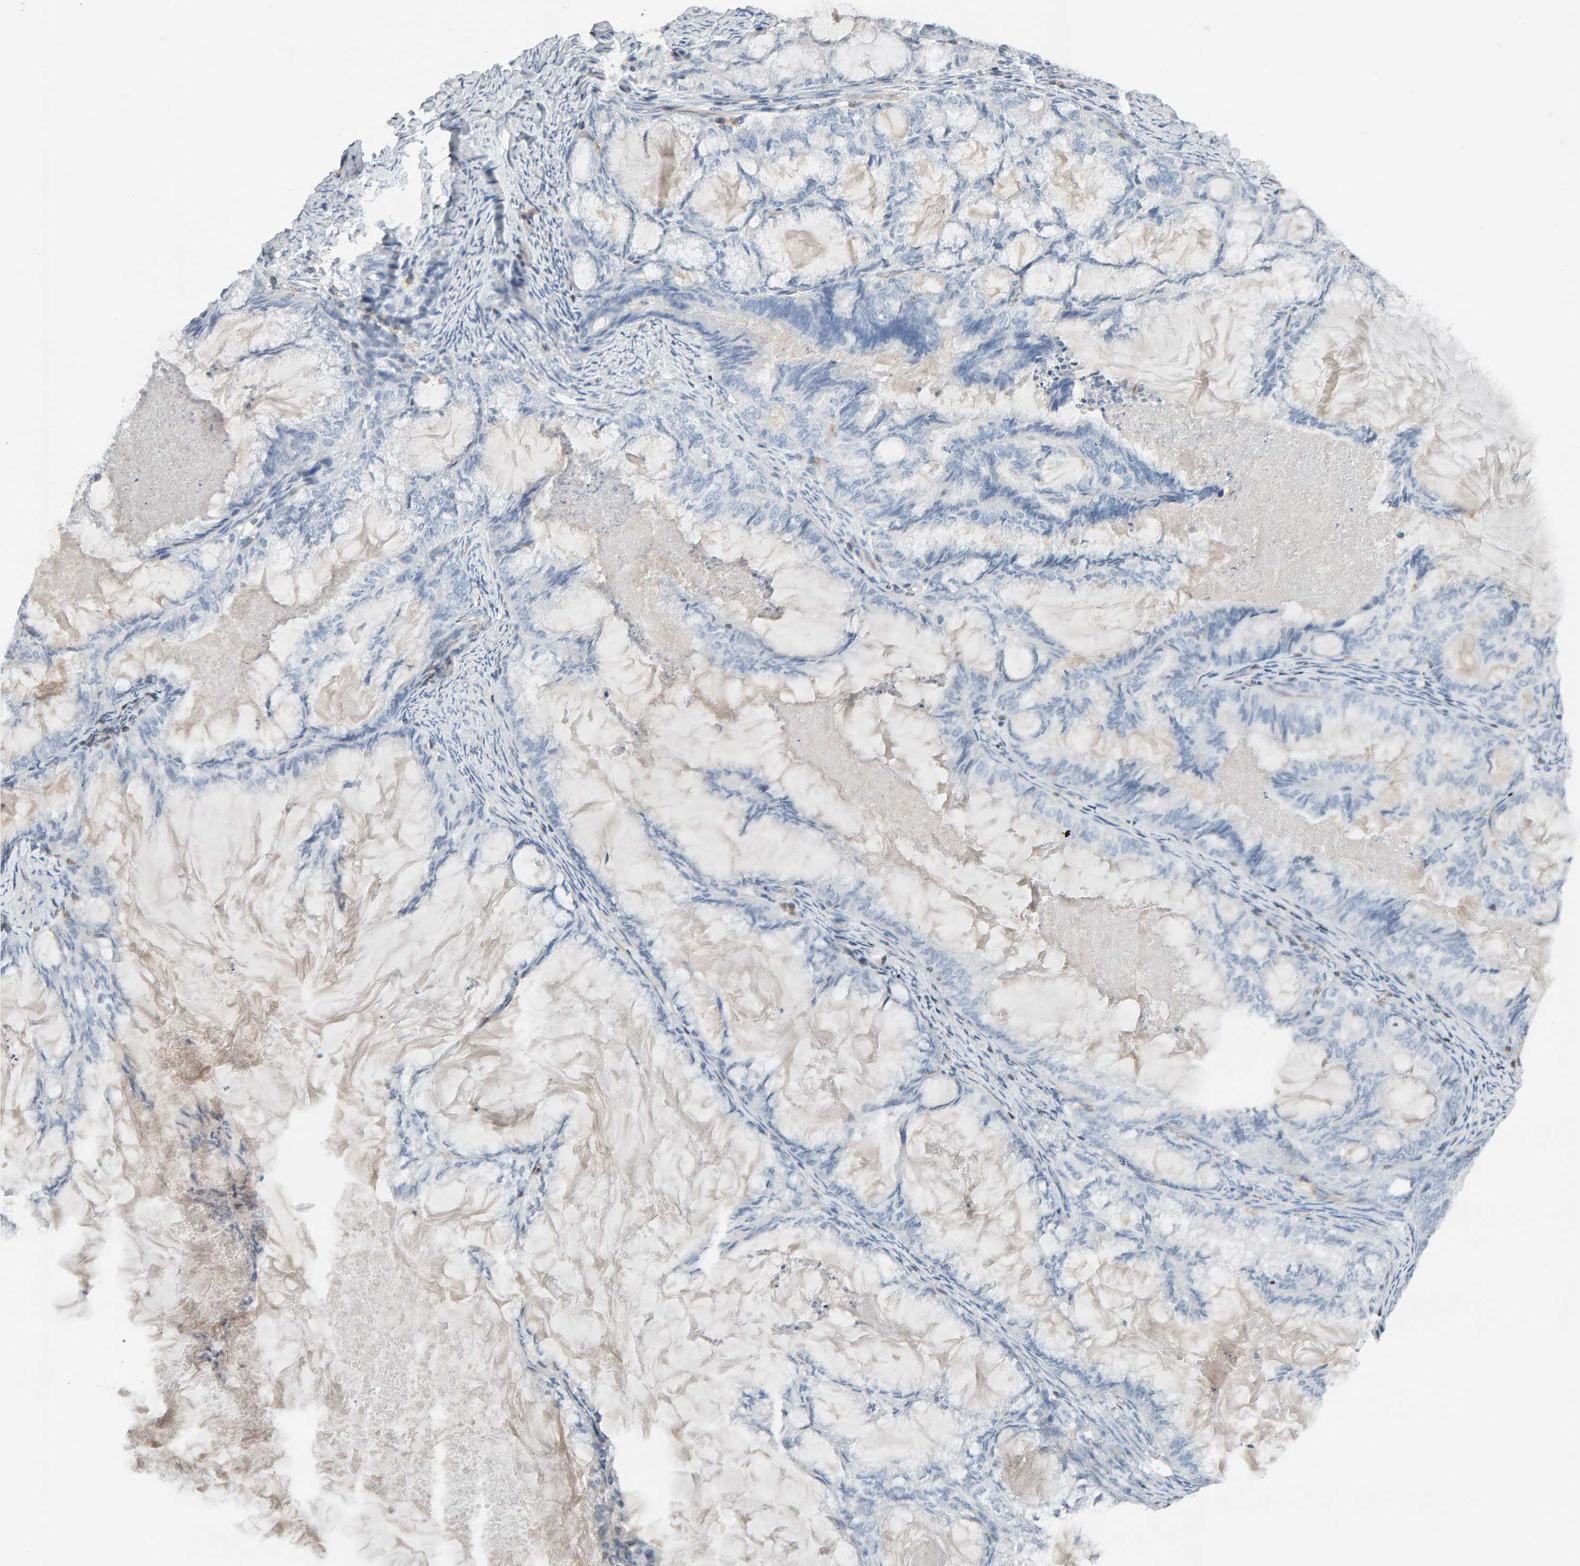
{"staining": {"intensity": "negative", "quantity": "none", "location": "none"}, "tissue": "endometrial cancer", "cell_type": "Tumor cells", "image_type": "cancer", "snomed": [{"axis": "morphology", "description": "Adenocarcinoma, NOS"}, {"axis": "topography", "description": "Endometrium"}], "caption": "The micrograph shows no significant staining in tumor cells of adenocarcinoma (endometrial).", "gene": "FYN", "patient": {"sex": "female", "age": 86}}